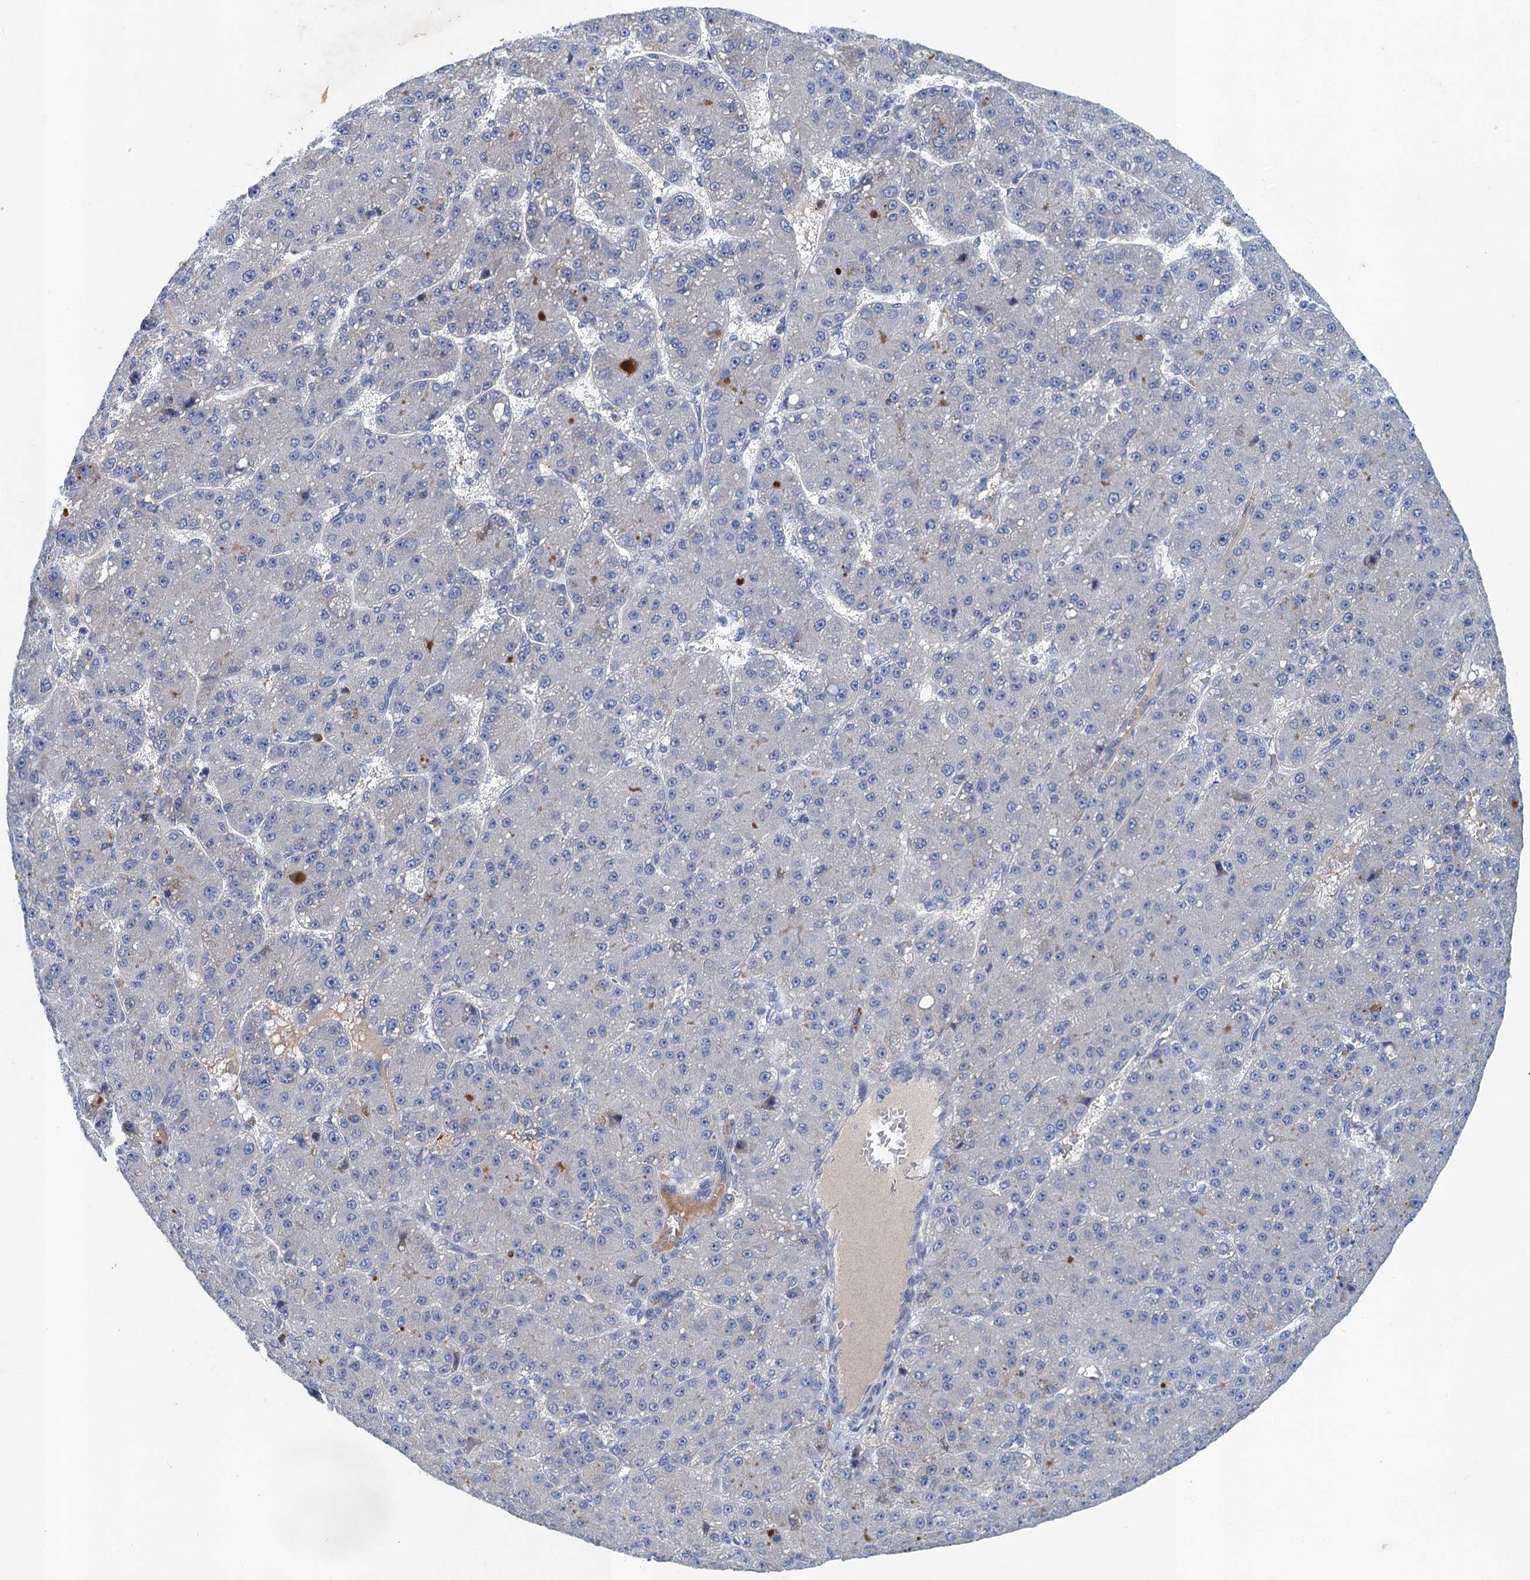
{"staining": {"intensity": "negative", "quantity": "none", "location": "none"}, "tissue": "liver cancer", "cell_type": "Tumor cells", "image_type": "cancer", "snomed": [{"axis": "morphology", "description": "Carcinoma, Hepatocellular, NOS"}, {"axis": "topography", "description": "Liver"}], "caption": "Human liver cancer stained for a protein using IHC demonstrates no staining in tumor cells.", "gene": "TPCN1", "patient": {"sex": "male", "age": 67}}